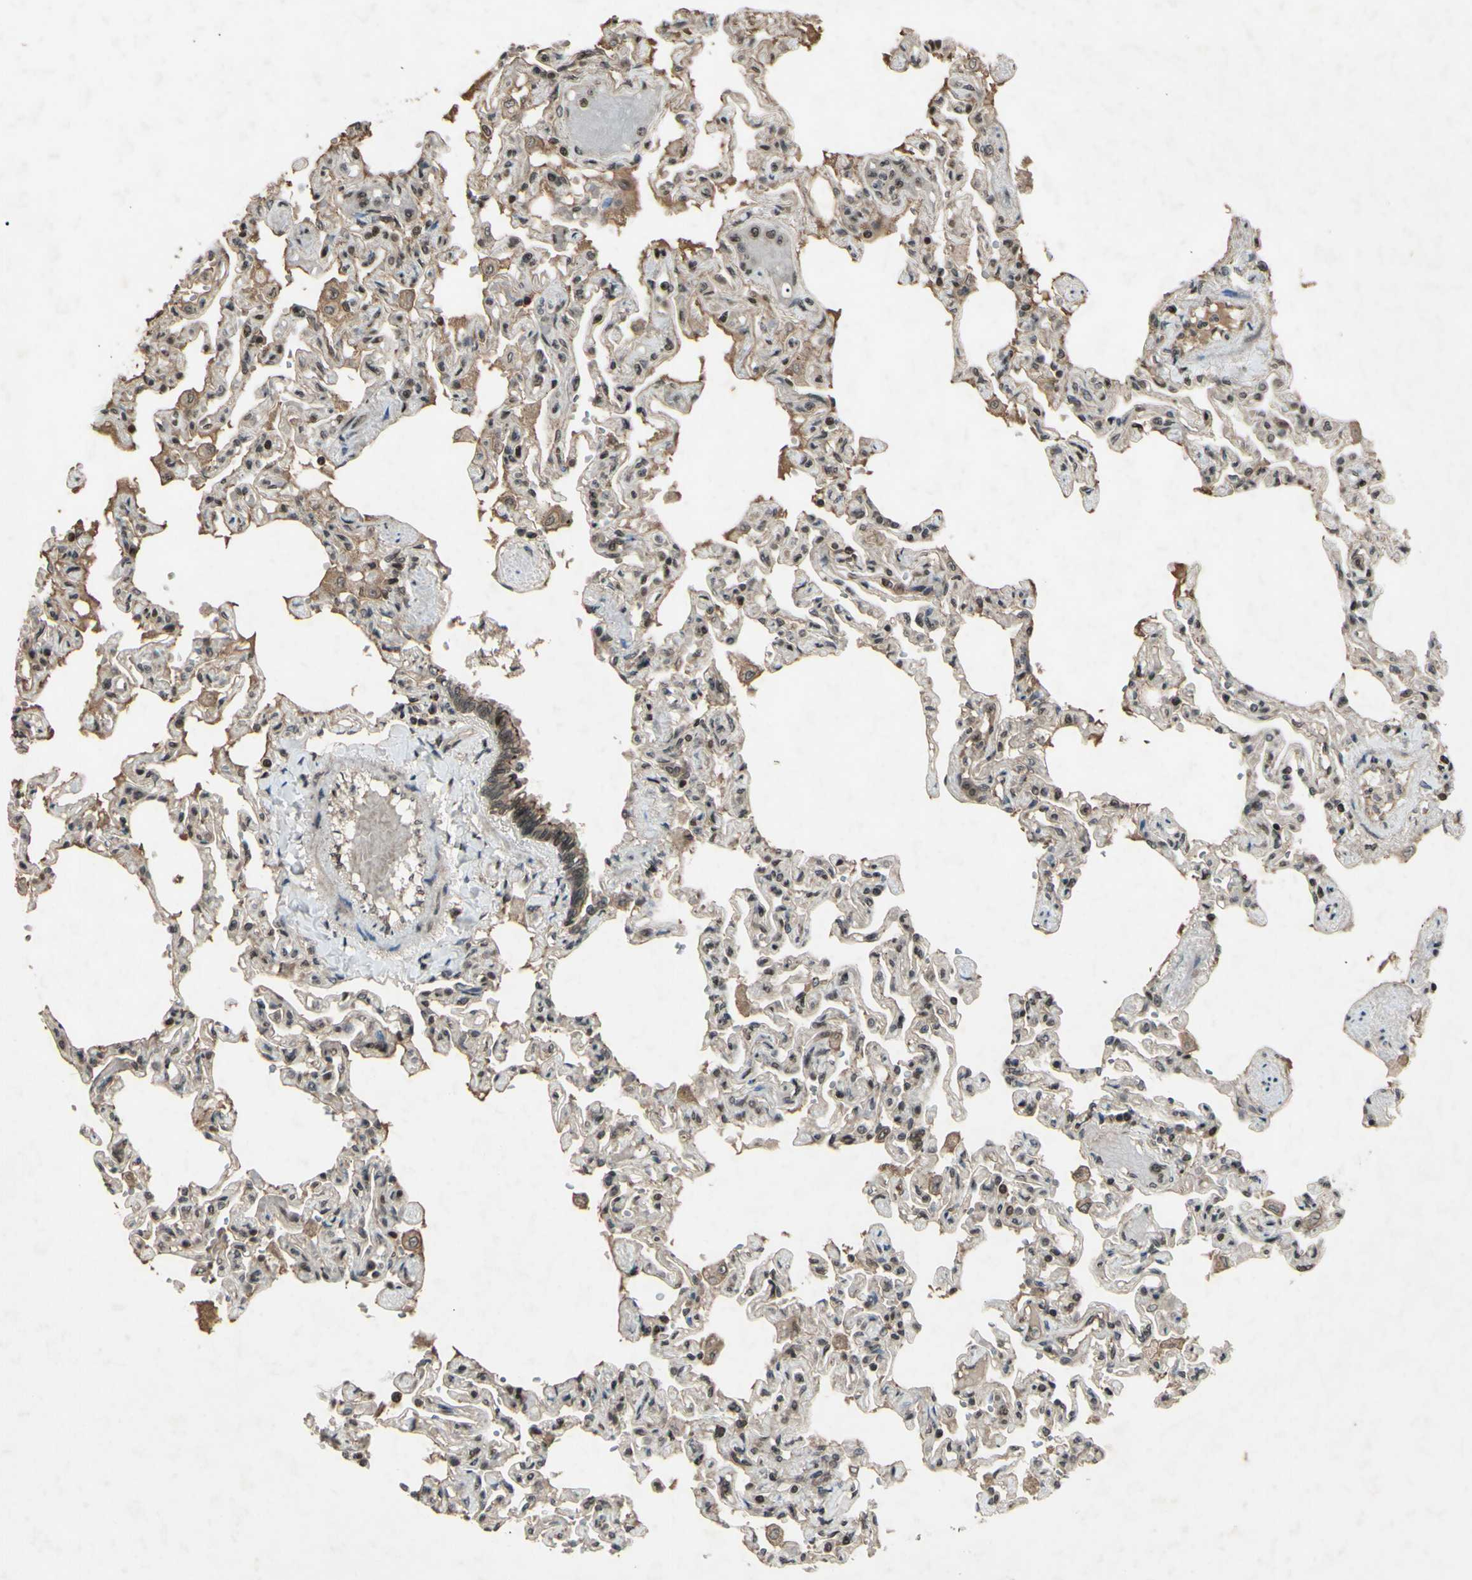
{"staining": {"intensity": "moderate", "quantity": "<25%", "location": "nuclear"}, "tissue": "lung", "cell_type": "Alveolar cells", "image_type": "normal", "snomed": [{"axis": "morphology", "description": "Normal tissue, NOS"}, {"axis": "topography", "description": "Lung"}], "caption": "About <25% of alveolar cells in unremarkable human lung display moderate nuclear protein expression as visualized by brown immunohistochemical staining.", "gene": "SNW1", "patient": {"sex": "male", "age": 21}}